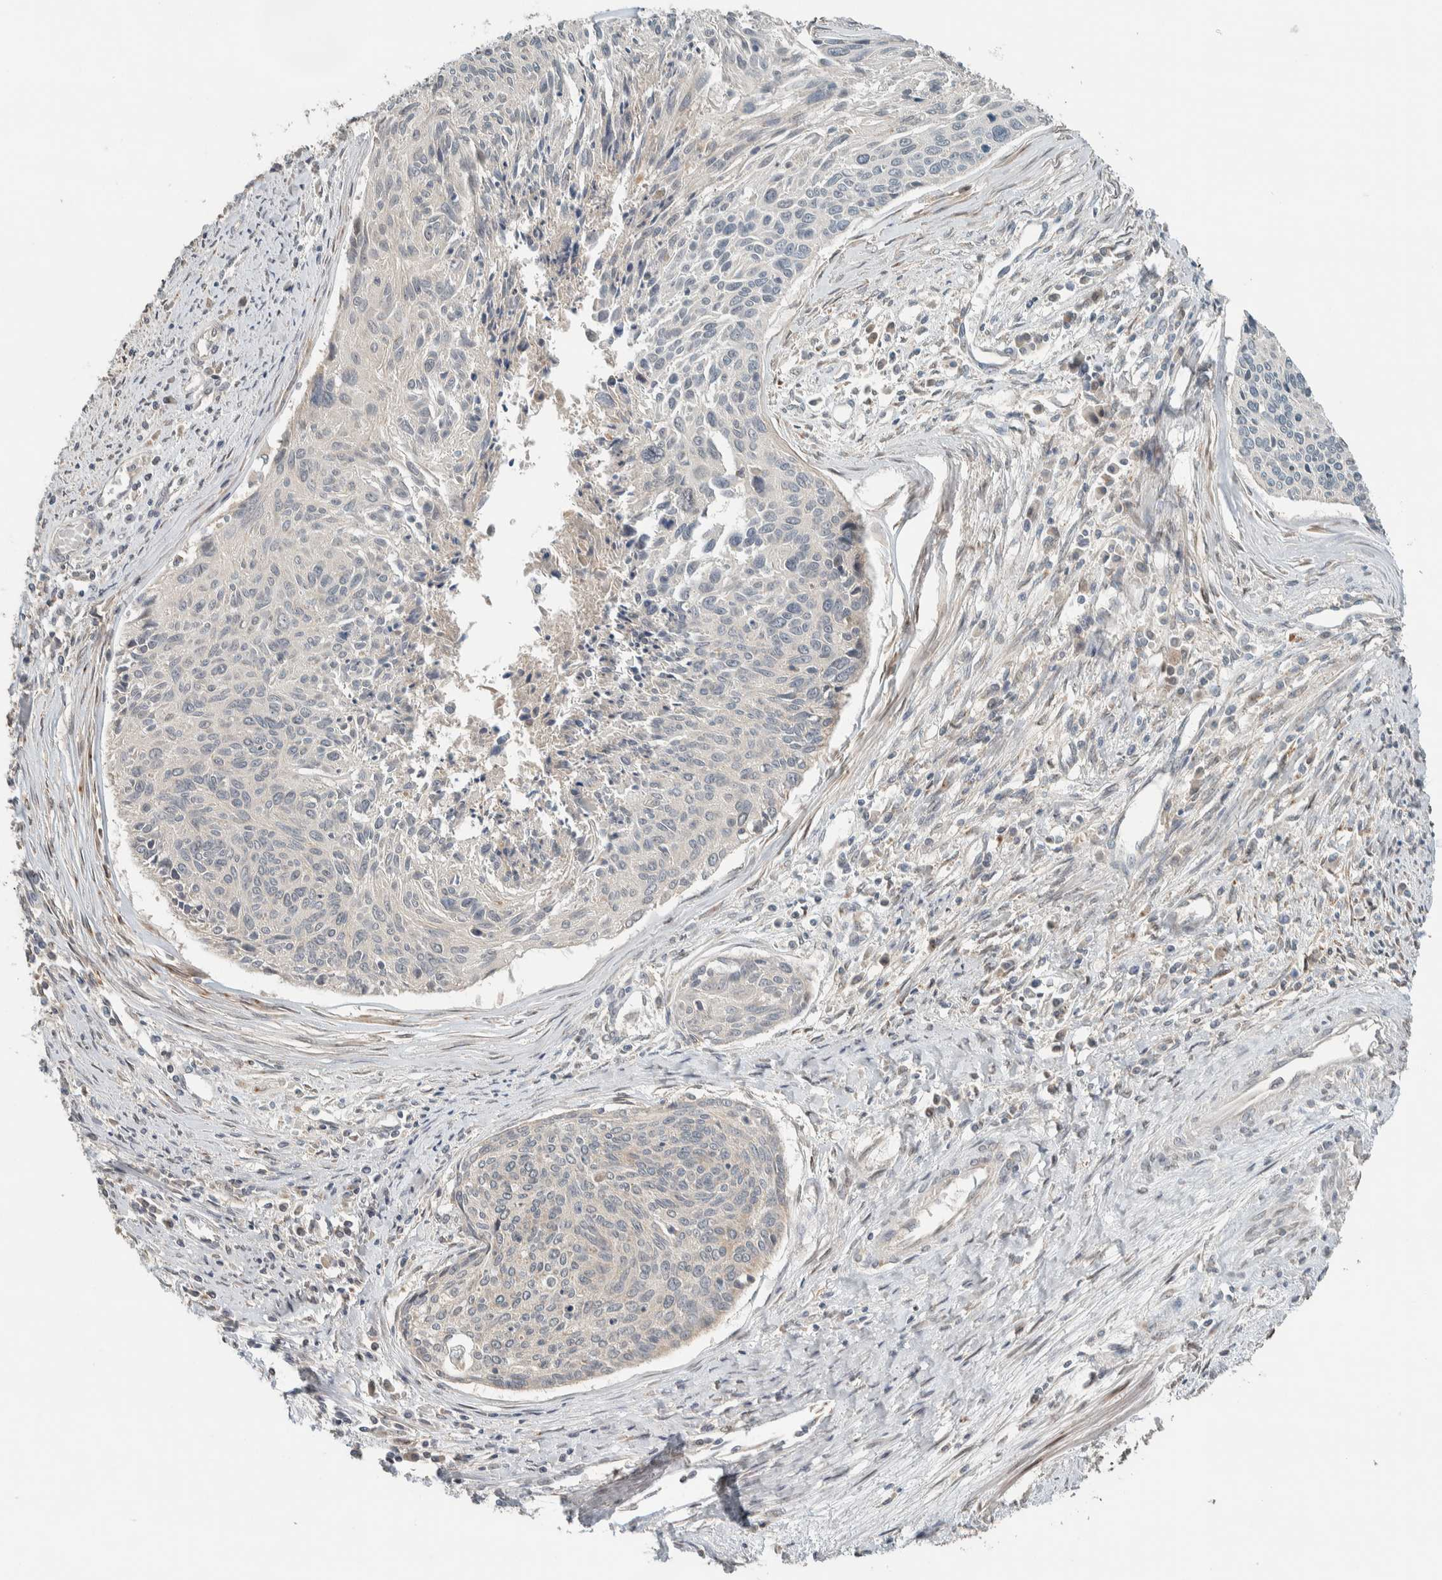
{"staining": {"intensity": "negative", "quantity": "none", "location": "none"}, "tissue": "cervical cancer", "cell_type": "Tumor cells", "image_type": "cancer", "snomed": [{"axis": "morphology", "description": "Squamous cell carcinoma, NOS"}, {"axis": "topography", "description": "Cervix"}], "caption": "The IHC image has no significant expression in tumor cells of cervical cancer tissue. (DAB IHC visualized using brightfield microscopy, high magnification).", "gene": "NBR1", "patient": {"sex": "female", "age": 55}}